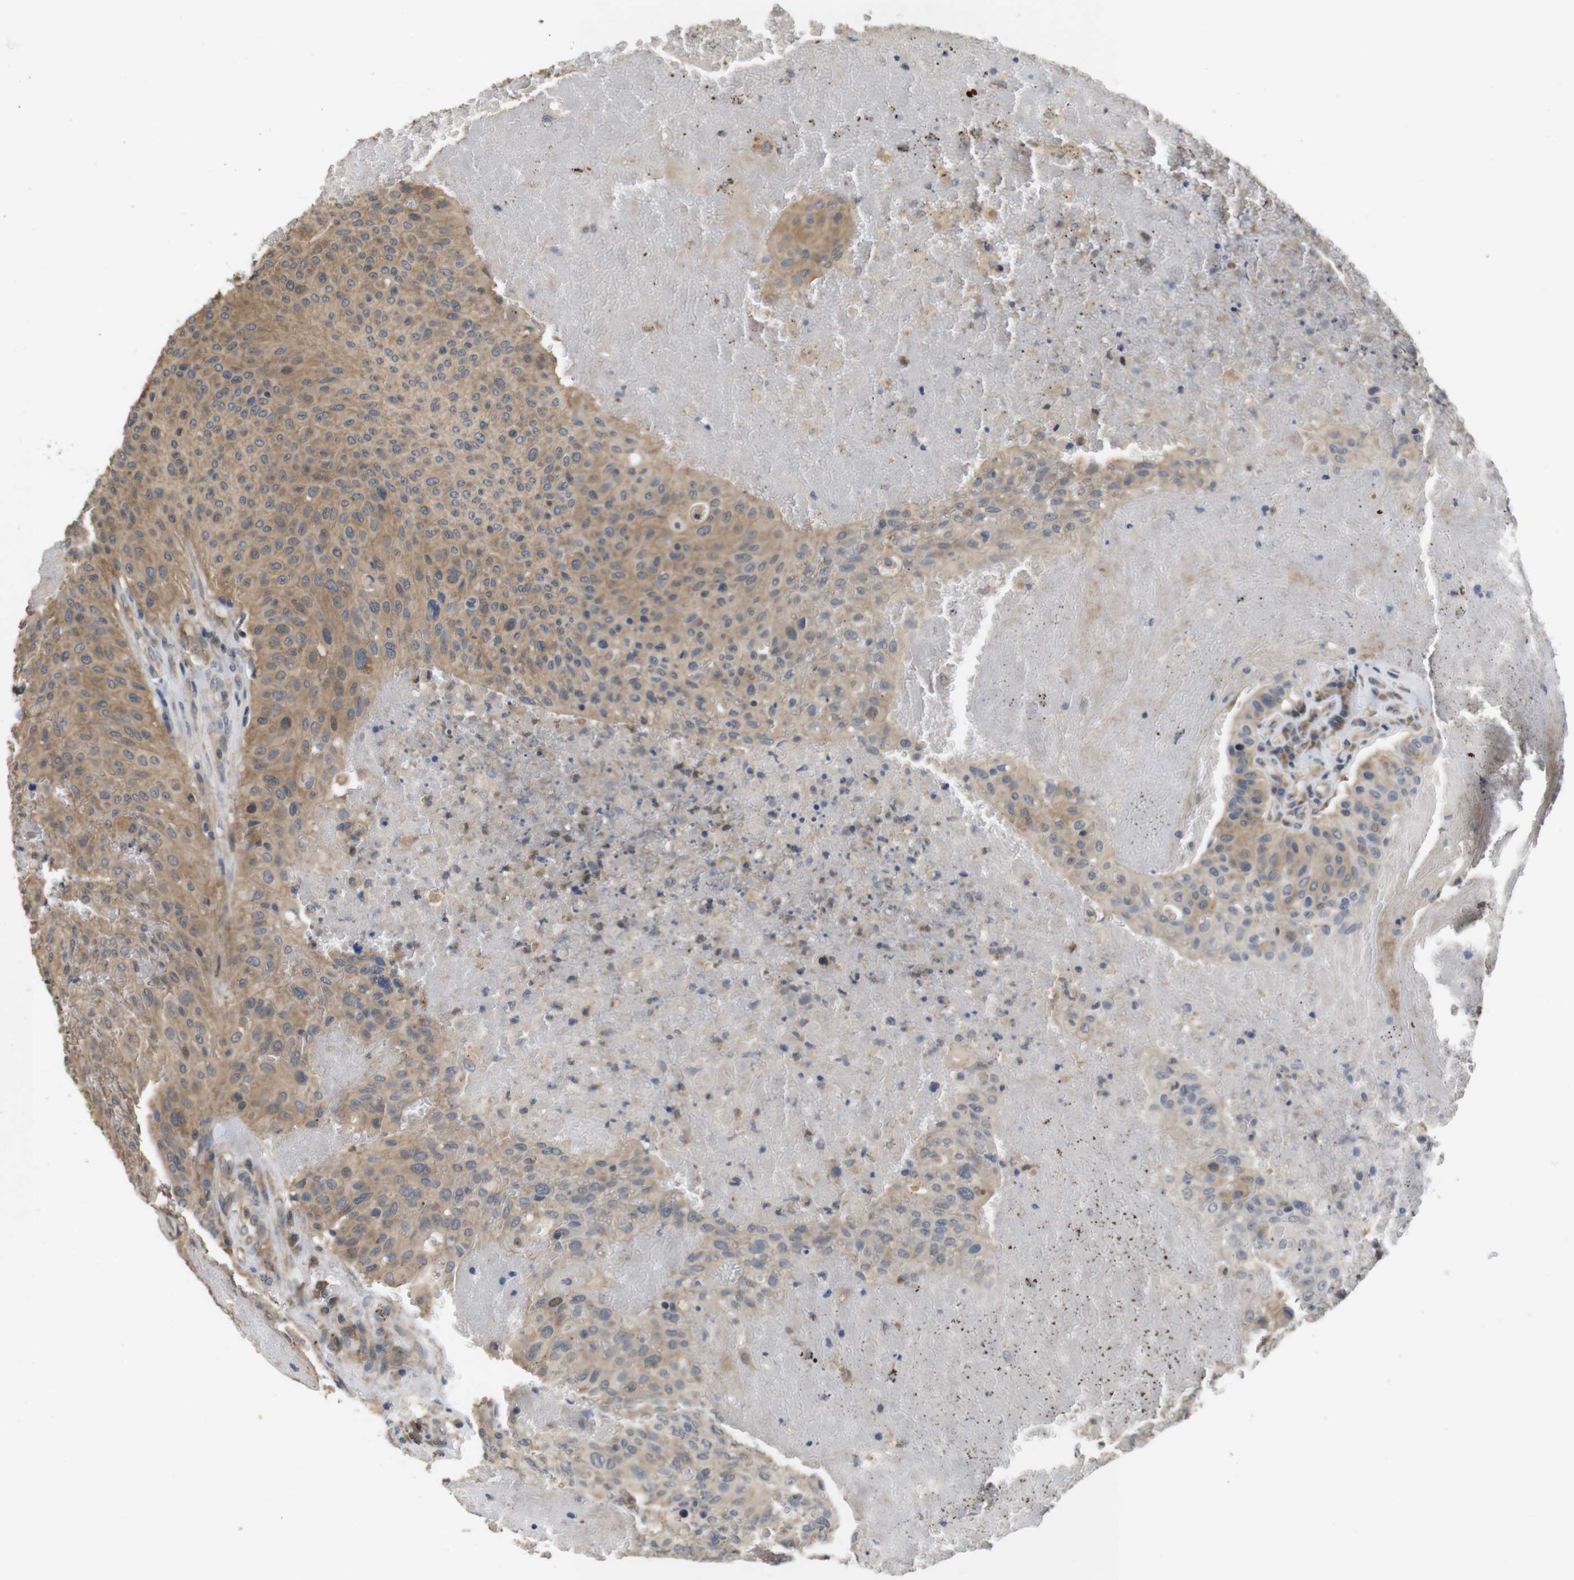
{"staining": {"intensity": "moderate", "quantity": ">75%", "location": "cytoplasmic/membranous"}, "tissue": "urothelial cancer", "cell_type": "Tumor cells", "image_type": "cancer", "snomed": [{"axis": "morphology", "description": "Urothelial carcinoma, High grade"}, {"axis": "topography", "description": "Urinary bladder"}], "caption": "Immunohistochemical staining of high-grade urothelial carcinoma demonstrates moderate cytoplasmic/membranous protein positivity in approximately >75% of tumor cells.", "gene": "PCDHB10", "patient": {"sex": "male", "age": 66}}